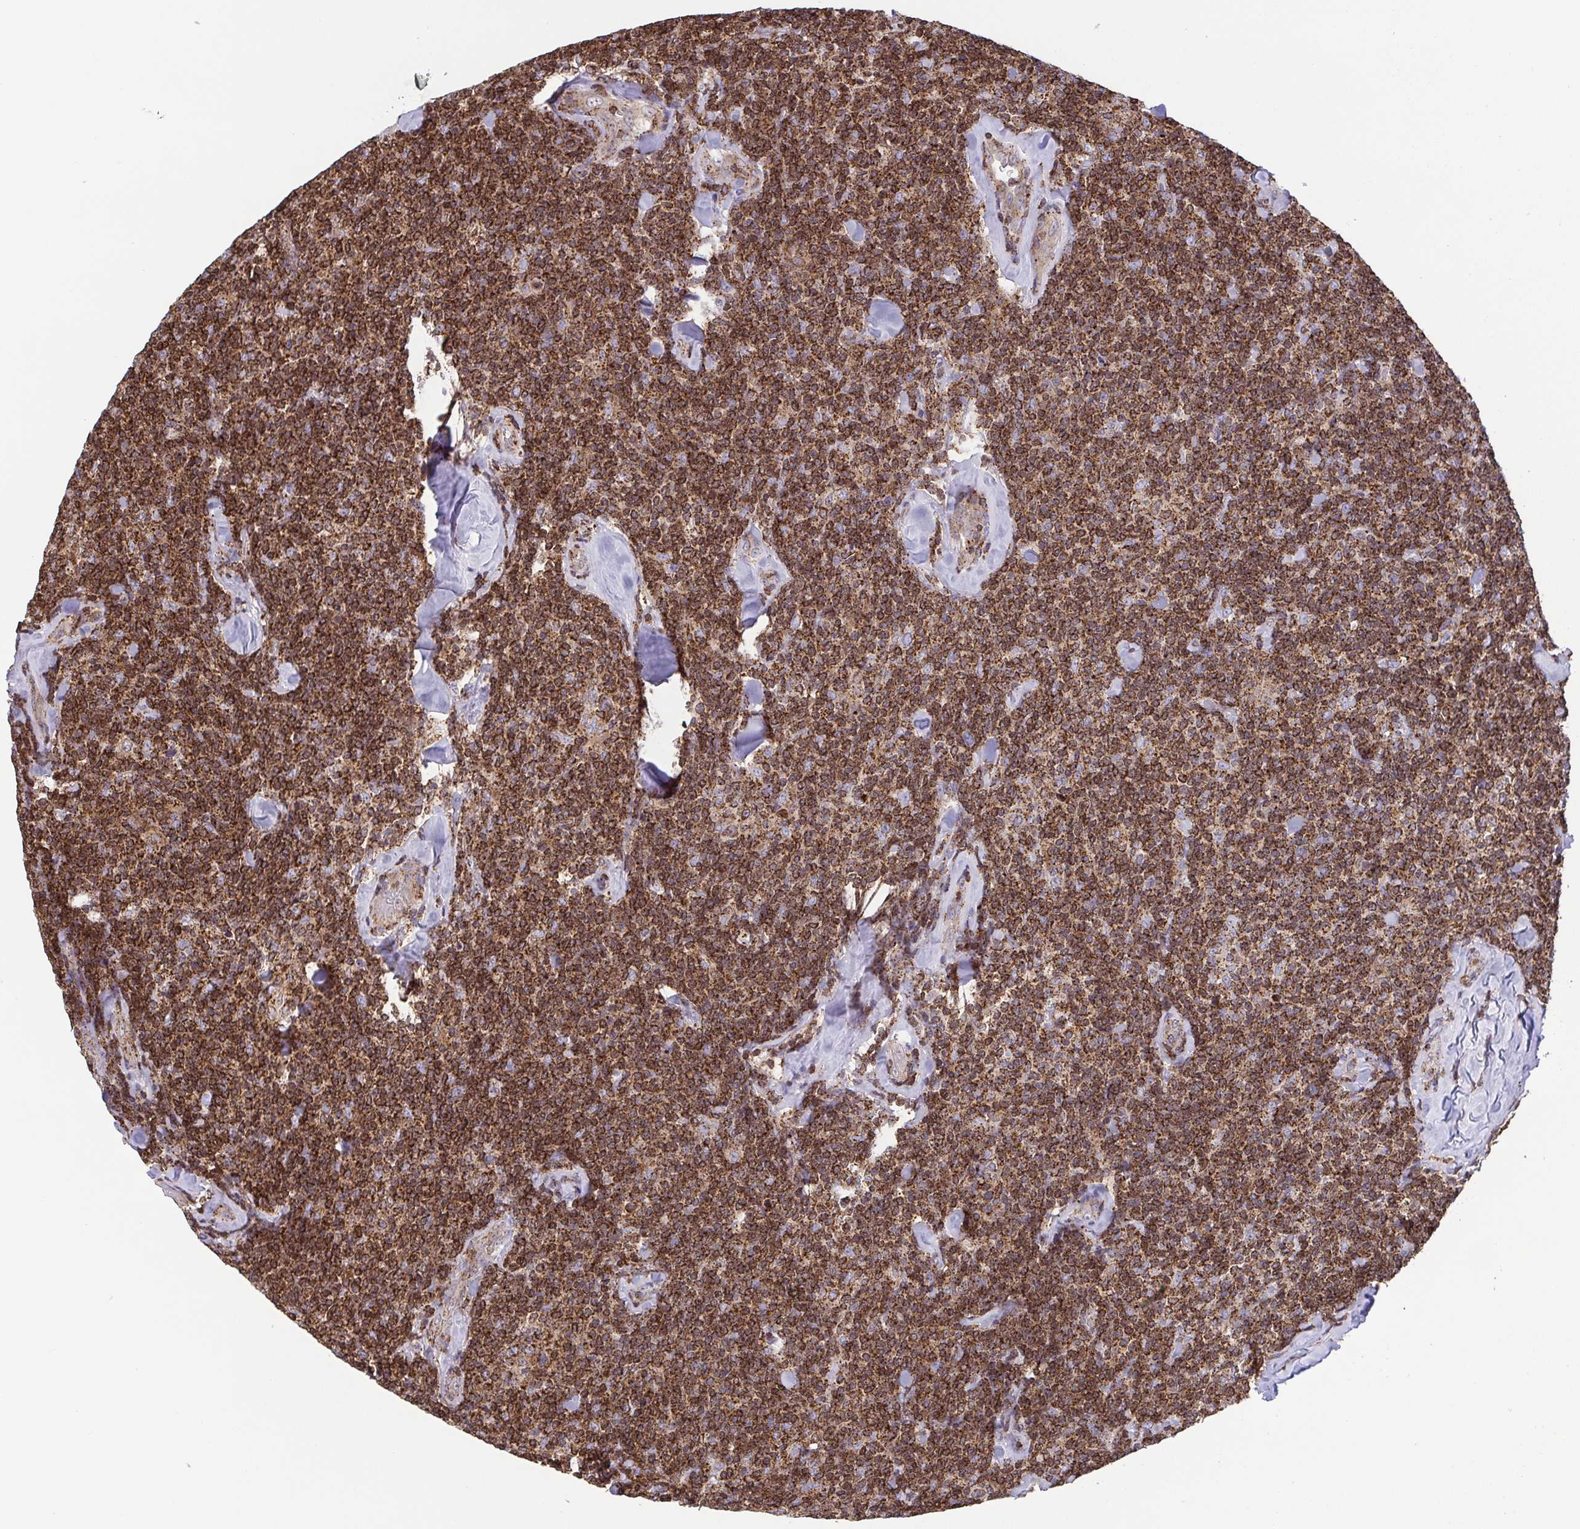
{"staining": {"intensity": "strong", "quantity": ">75%", "location": "cytoplasmic/membranous"}, "tissue": "lymphoma", "cell_type": "Tumor cells", "image_type": "cancer", "snomed": [{"axis": "morphology", "description": "Malignant lymphoma, non-Hodgkin's type, Low grade"}, {"axis": "topography", "description": "Lymph node"}], "caption": "Tumor cells reveal strong cytoplasmic/membranous positivity in about >75% of cells in low-grade malignant lymphoma, non-Hodgkin's type. (brown staining indicates protein expression, while blue staining denotes nuclei).", "gene": "CHMP1B", "patient": {"sex": "female", "age": 56}}